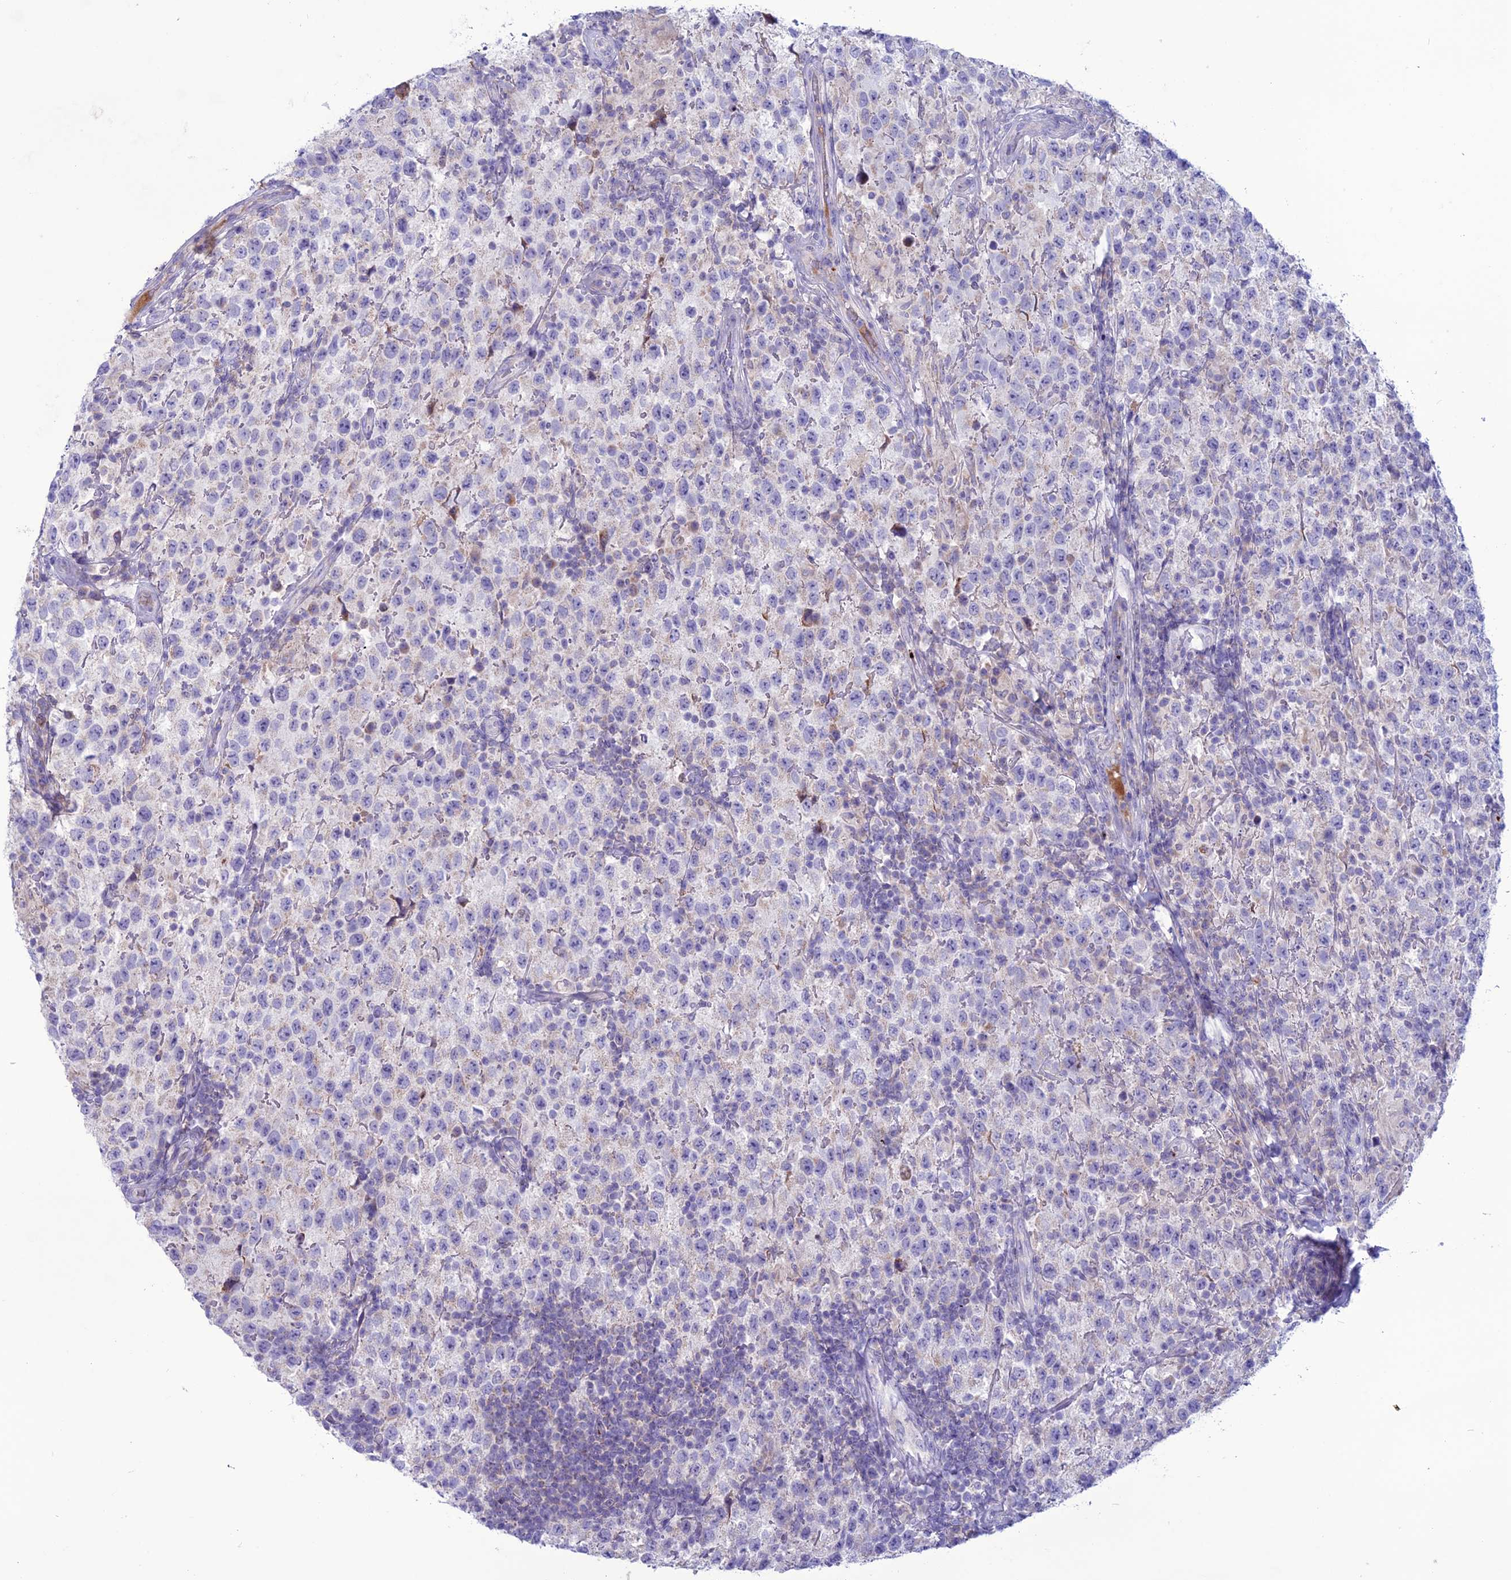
{"staining": {"intensity": "negative", "quantity": "none", "location": "none"}, "tissue": "testis cancer", "cell_type": "Tumor cells", "image_type": "cancer", "snomed": [{"axis": "morphology", "description": "Seminoma, NOS"}, {"axis": "morphology", "description": "Carcinoma, Embryonal, NOS"}, {"axis": "topography", "description": "Testis"}], "caption": "Immunohistochemical staining of human embryonal carcinoma (testis) shows no significant staining in tumor cells.", "gene": "C21orf140", "patient": {"sex": "male", "age": 41}}